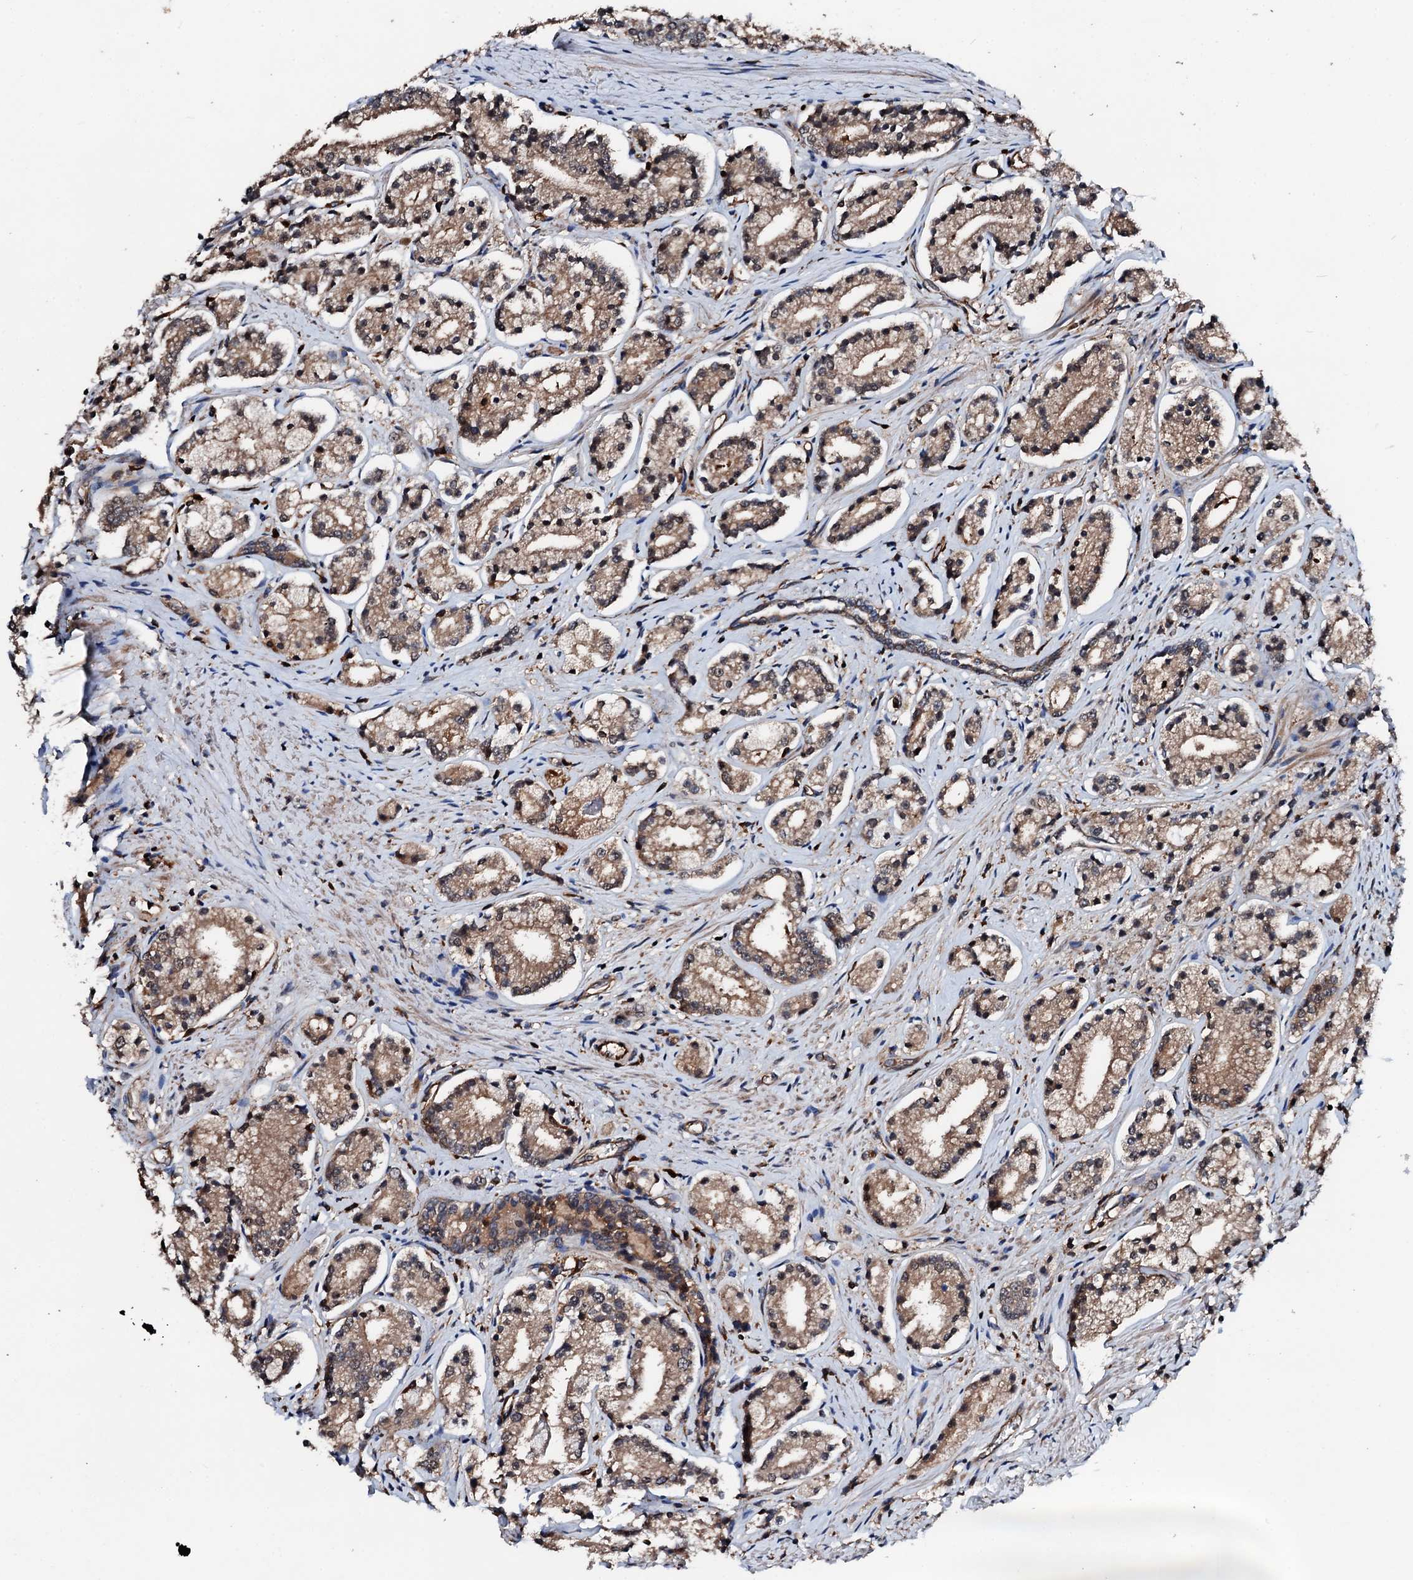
{"staining": {"intensity": "weak", "quantity": ">75%", "location": "cytoplasmic/membranous"}, "tissue": "prostate cancer", "cell_type": "Tumor cells", "image_type": "cancer", "snomed": [{"axis": "morphology", "description": "Adenocarcinoma, High grade"}, {"axis": "topography", "description": "Prostate"}], "caption": "About >75% of tumor cells in human prostate cancer (adenocarcinoma (high-grade)) reveal weak cytoplasmic/membranous protein positivity as visualized by brown immunohistochemical staining.", "gene": "FGD4", "patient": {"sex": "male", "age": 69}}